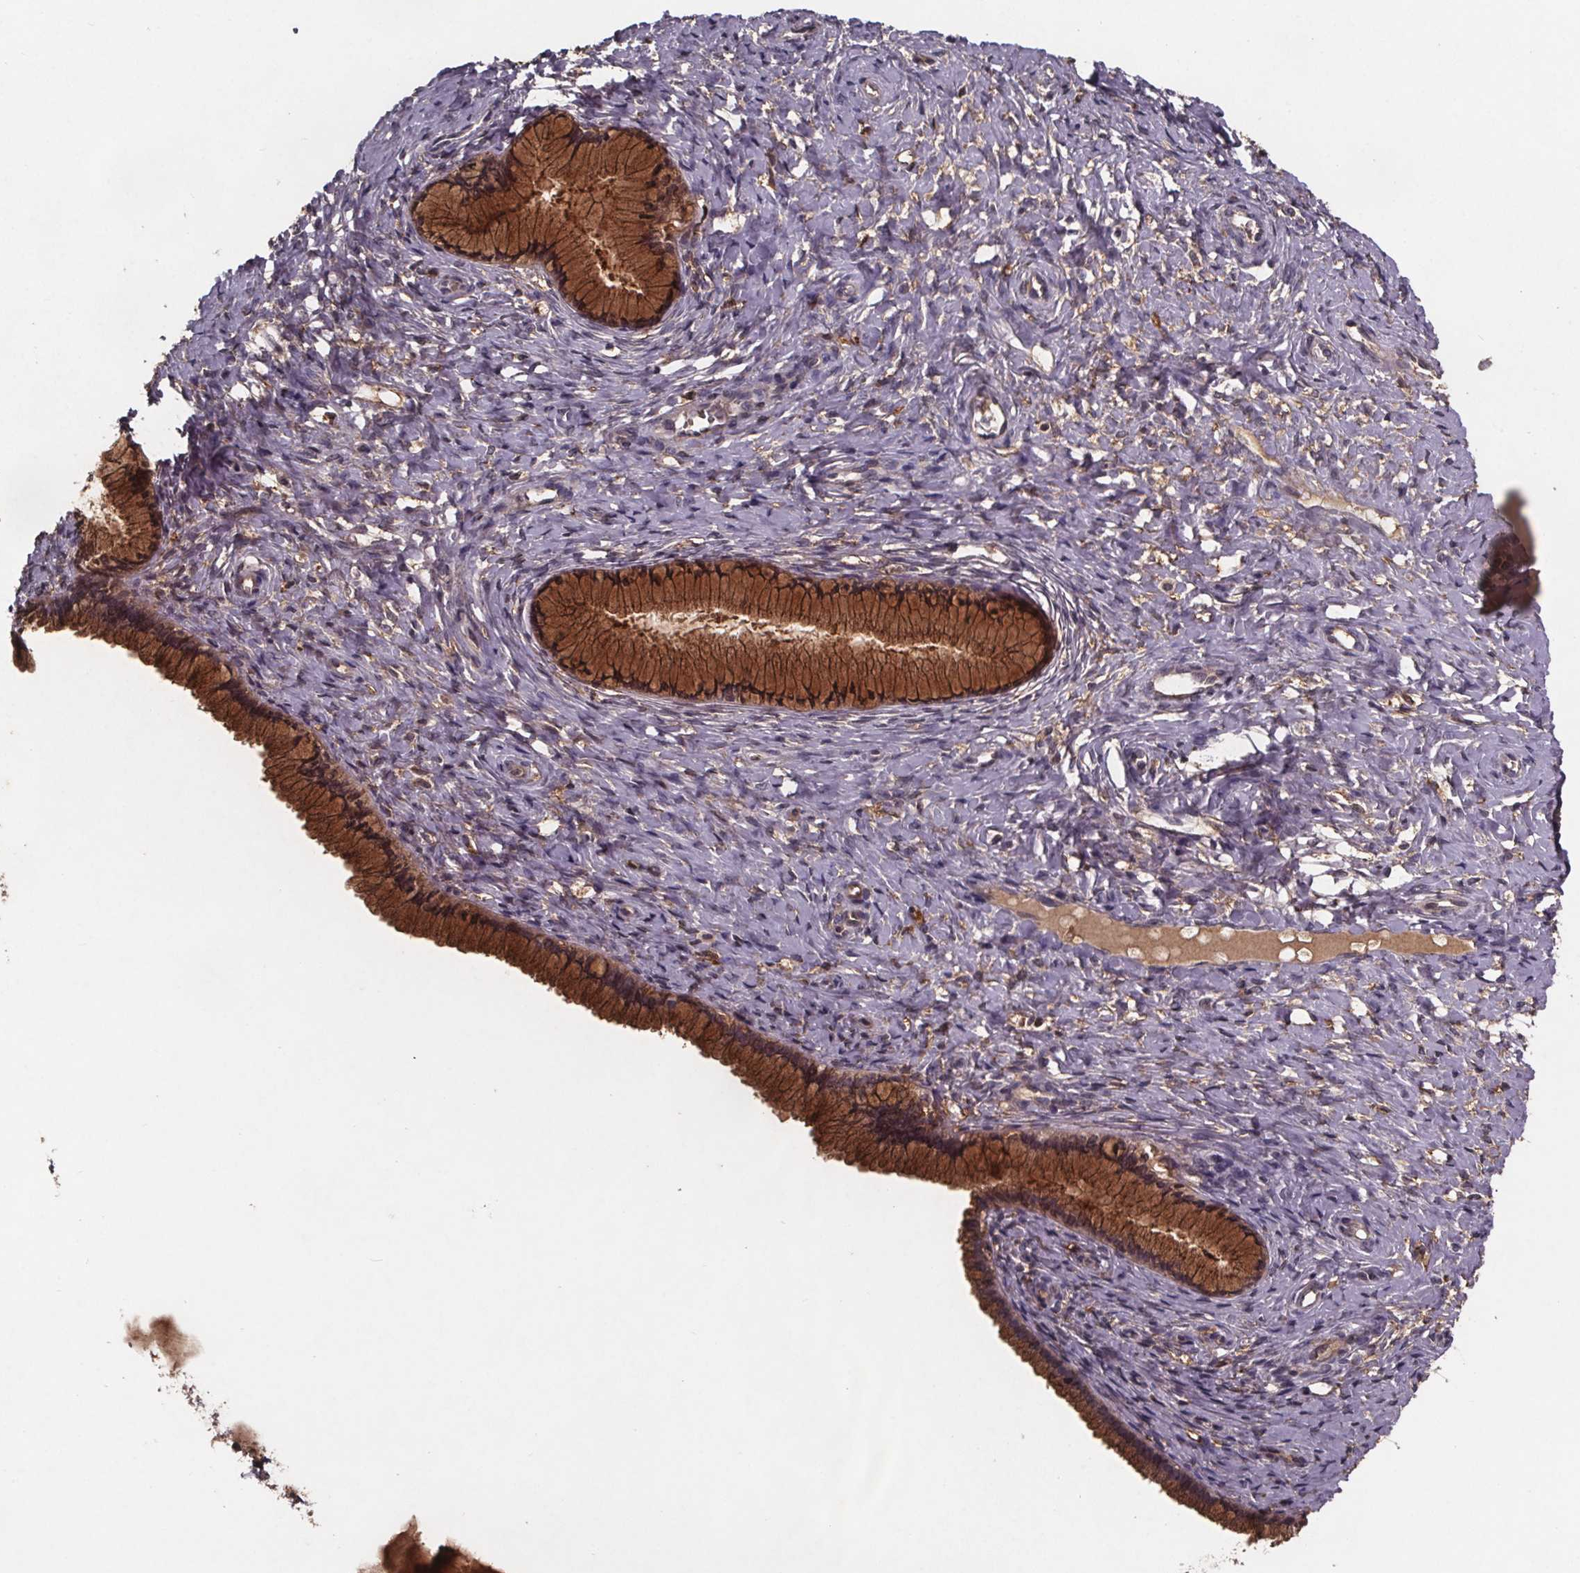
{"staining": {"intensity": "strong", "quantity": ">75%", "location": "cytoplasmic/membranous"}, "tissue": "cervix", "cell_type": "Glandular cells", "image_type": "normal", "snomed": [{"axis": "morphology", "description": "Normal tissue, NOS"}, {"axis": "topography", "description": "Cervix"}], "caption": "Immunohistochemical staining of normal cervix exhibits strong cytoplasmic/membranous protein staining in about >75% of glandular cells.", "gene": "FASTKD3", "patient": {"sex": "female", "age": 37}}